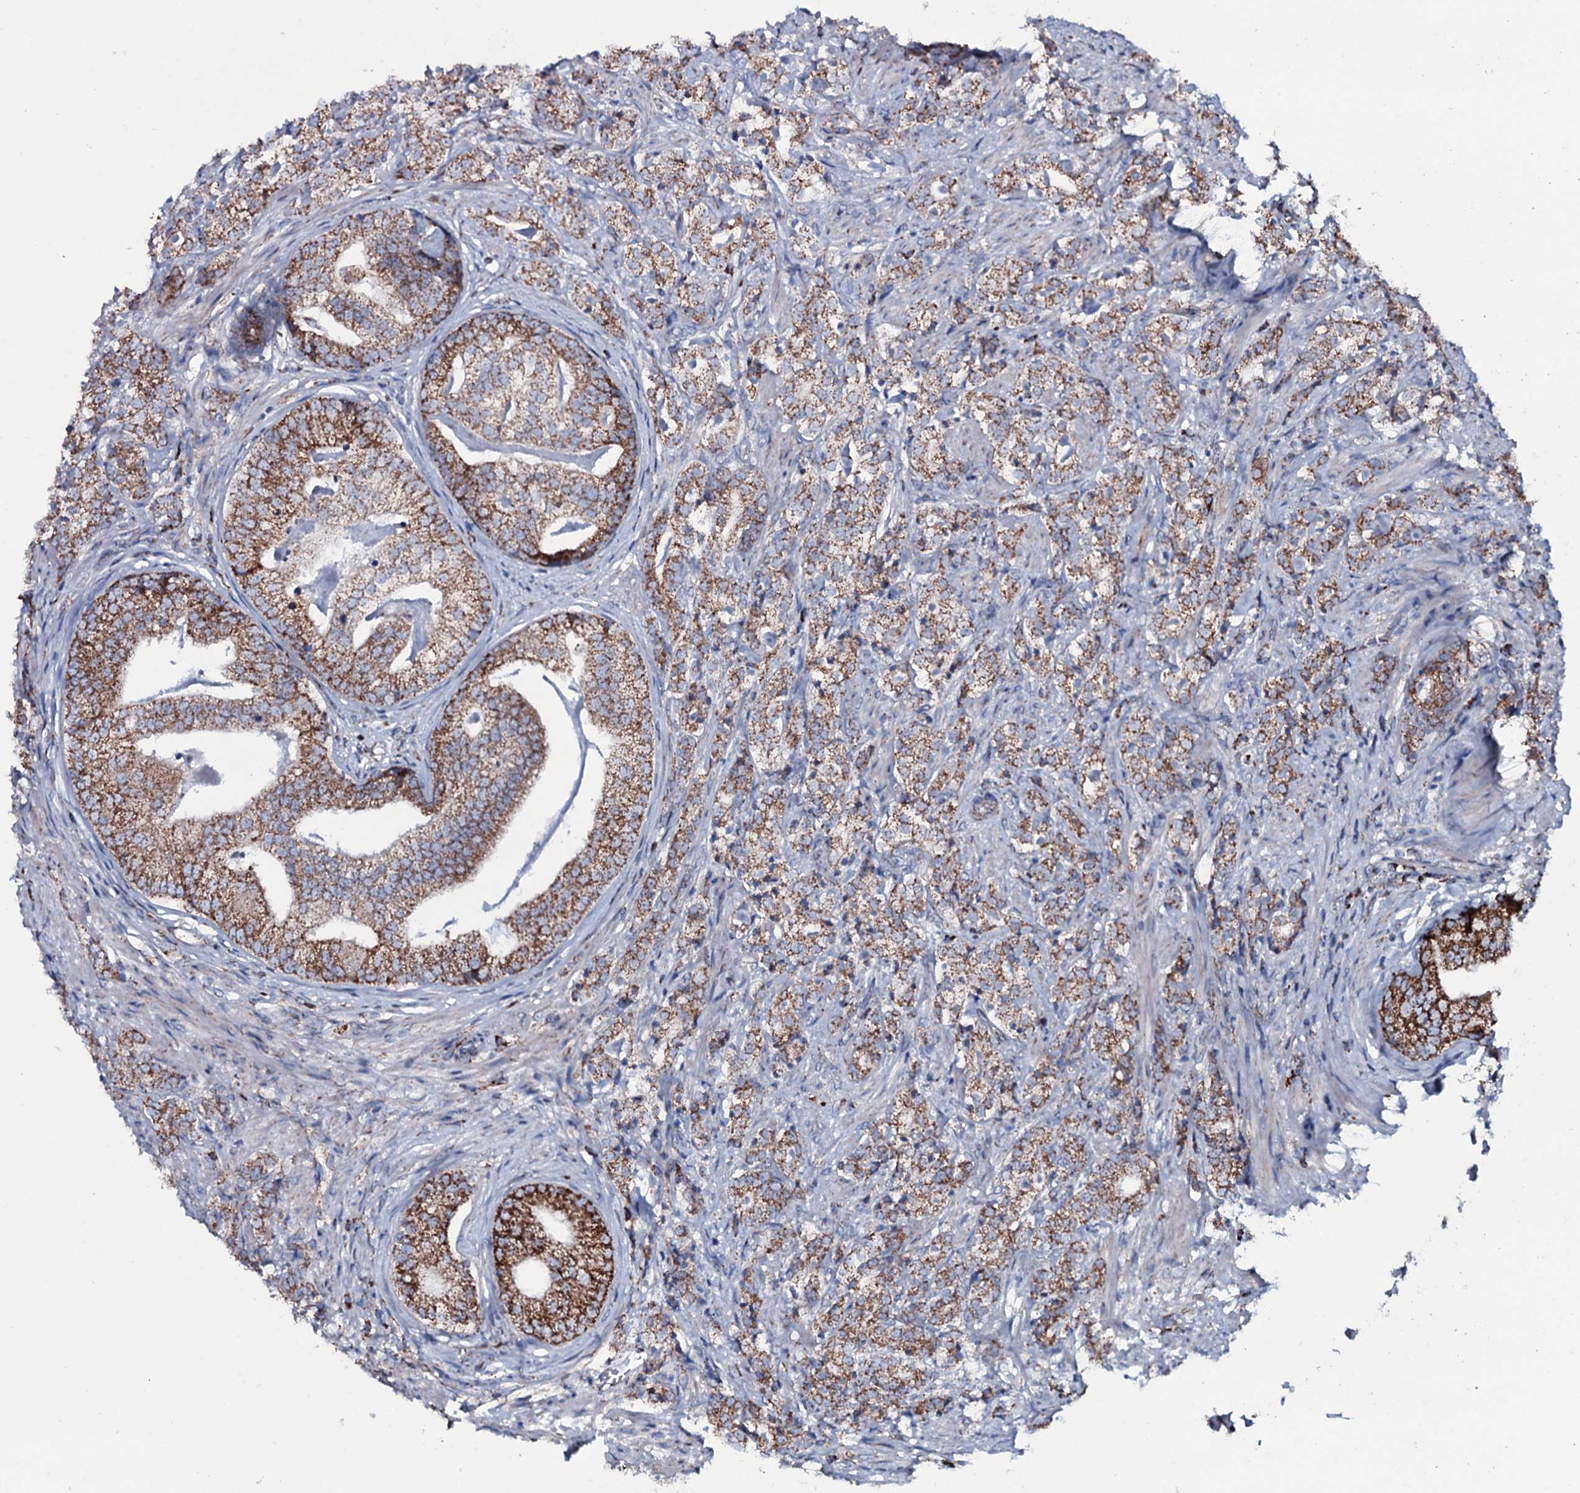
{"staining": {"intensity": "strong", "quantity": ">75%", "location": "cytoplasmic/membranous"}, "tissue": "prostate cancer", "cell_type": "Tumor cells", "image_type": "cancer", "snomed": [{"axis": "morphology", "description": "Adenocarcinoma, High grade"}, {"axis": "topography", "description": "Prostate"}], "caption": "This image reveals immunohistochemistry (IHC) staining of human high-grade adenocarcinoma (prostate), with high strong cytoplasmic/membranous positivity in about >75% of tumor cells.", "gene": "MRPS35", "patient": {"sex": "male", "age": 69}}